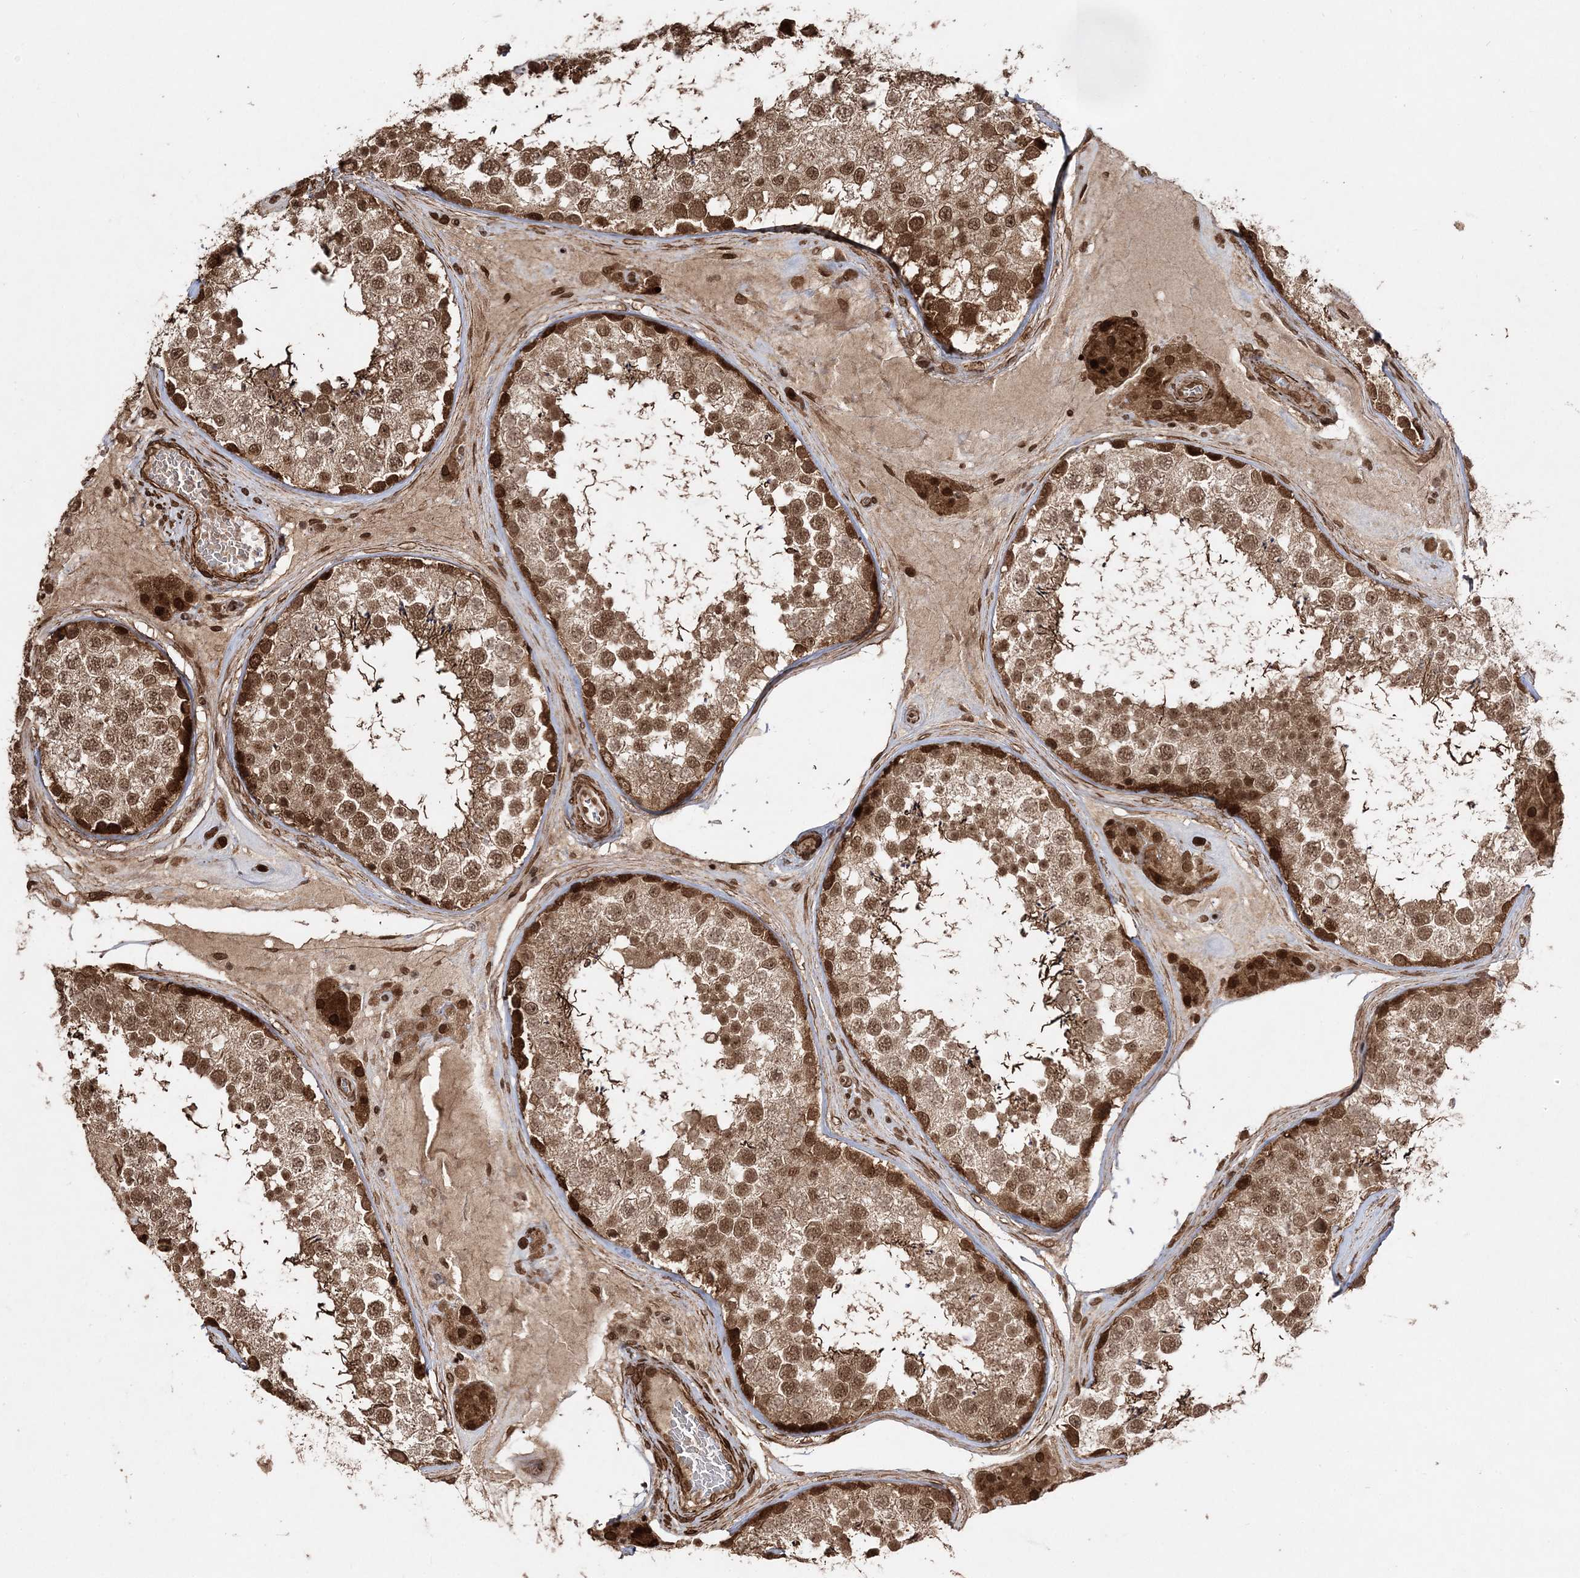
{"staining": {"intensity": "strong", "quantity": ">75%", "location": "cytoplasmic/membranous,nuclear"}, "tissue": "testis", "cell_type": "Cells in seminiferous ducts", "image_type": "normal", "snomed": [{"axis": "morphology", "description": "Normal tissue, NOS"}, {"axis": "topography", "description": "Testis"}], "caption": "IHC (DAB (3,3'-diaminobenzidine)) staining of benign human testis displays strong cytoplasmic/membranous,nuclear protein expression in approximately >75% of cells in seminiferous ducts. (IHC, brightfield microscopy, high magnification).", "gene": "ETAA1", "patient": {"sex": "male", "age": 46}}